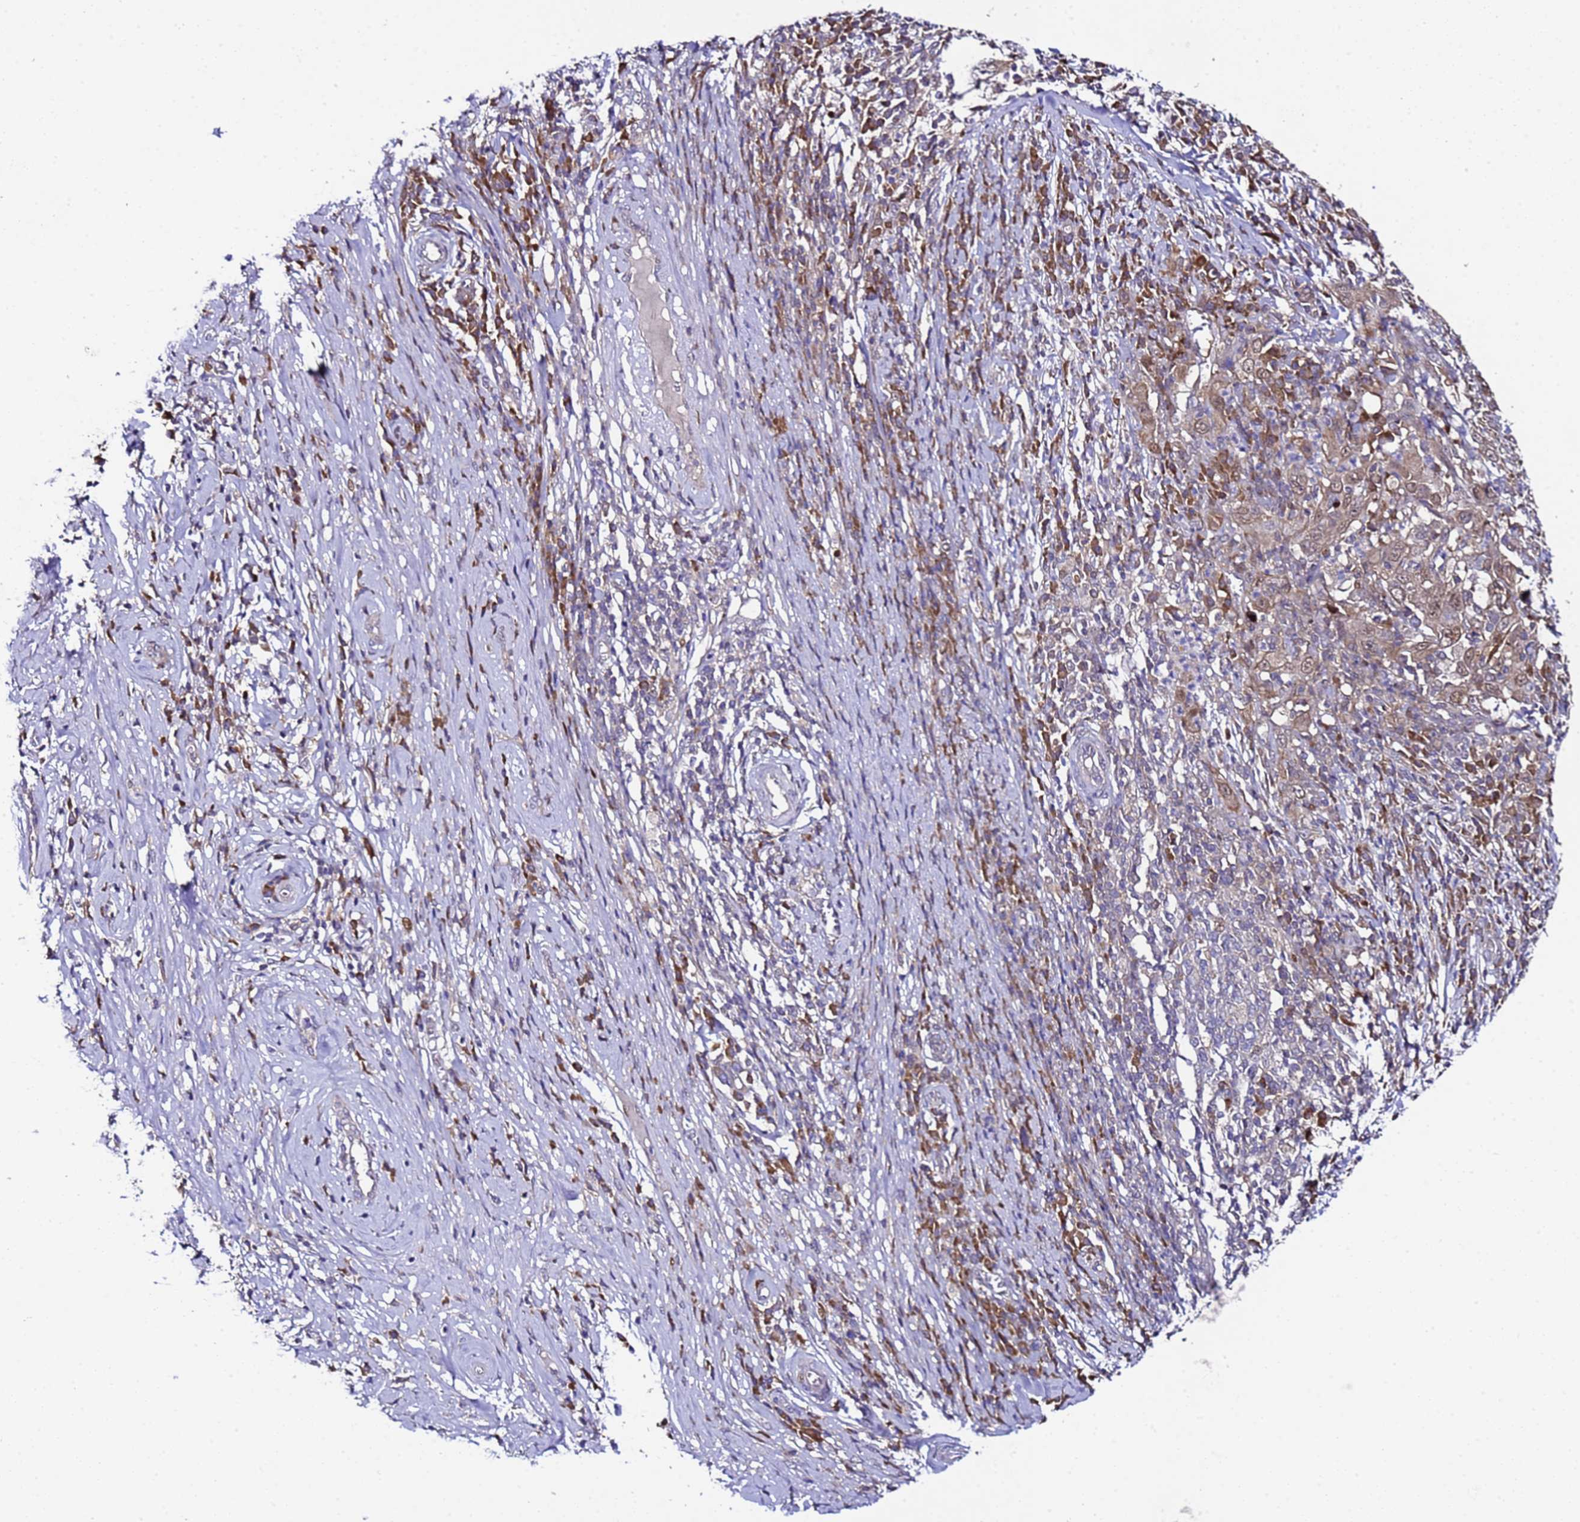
{"staining": {"intensity": "moderate", "quantity": "<25%", "location": "cytoplasmic/membranous"}, "tissue": "cervical cancer", "cell_type": "Tumor cells", "image_type": "cancer", "snomed": [{"axis": "morphology", "description": "Squamous cell carcinoma, NOS"}, {"axis": "topography", "description": "Cervix"}], "caption": "There is low levels of moderate cytoplasmic/membranous positivity in tumor cells of cervical cancer, as demonstrated by immunohistochemical staining (brown color).", "gene": "ALG3", "patient": {"sex": "female", "age": 46}}